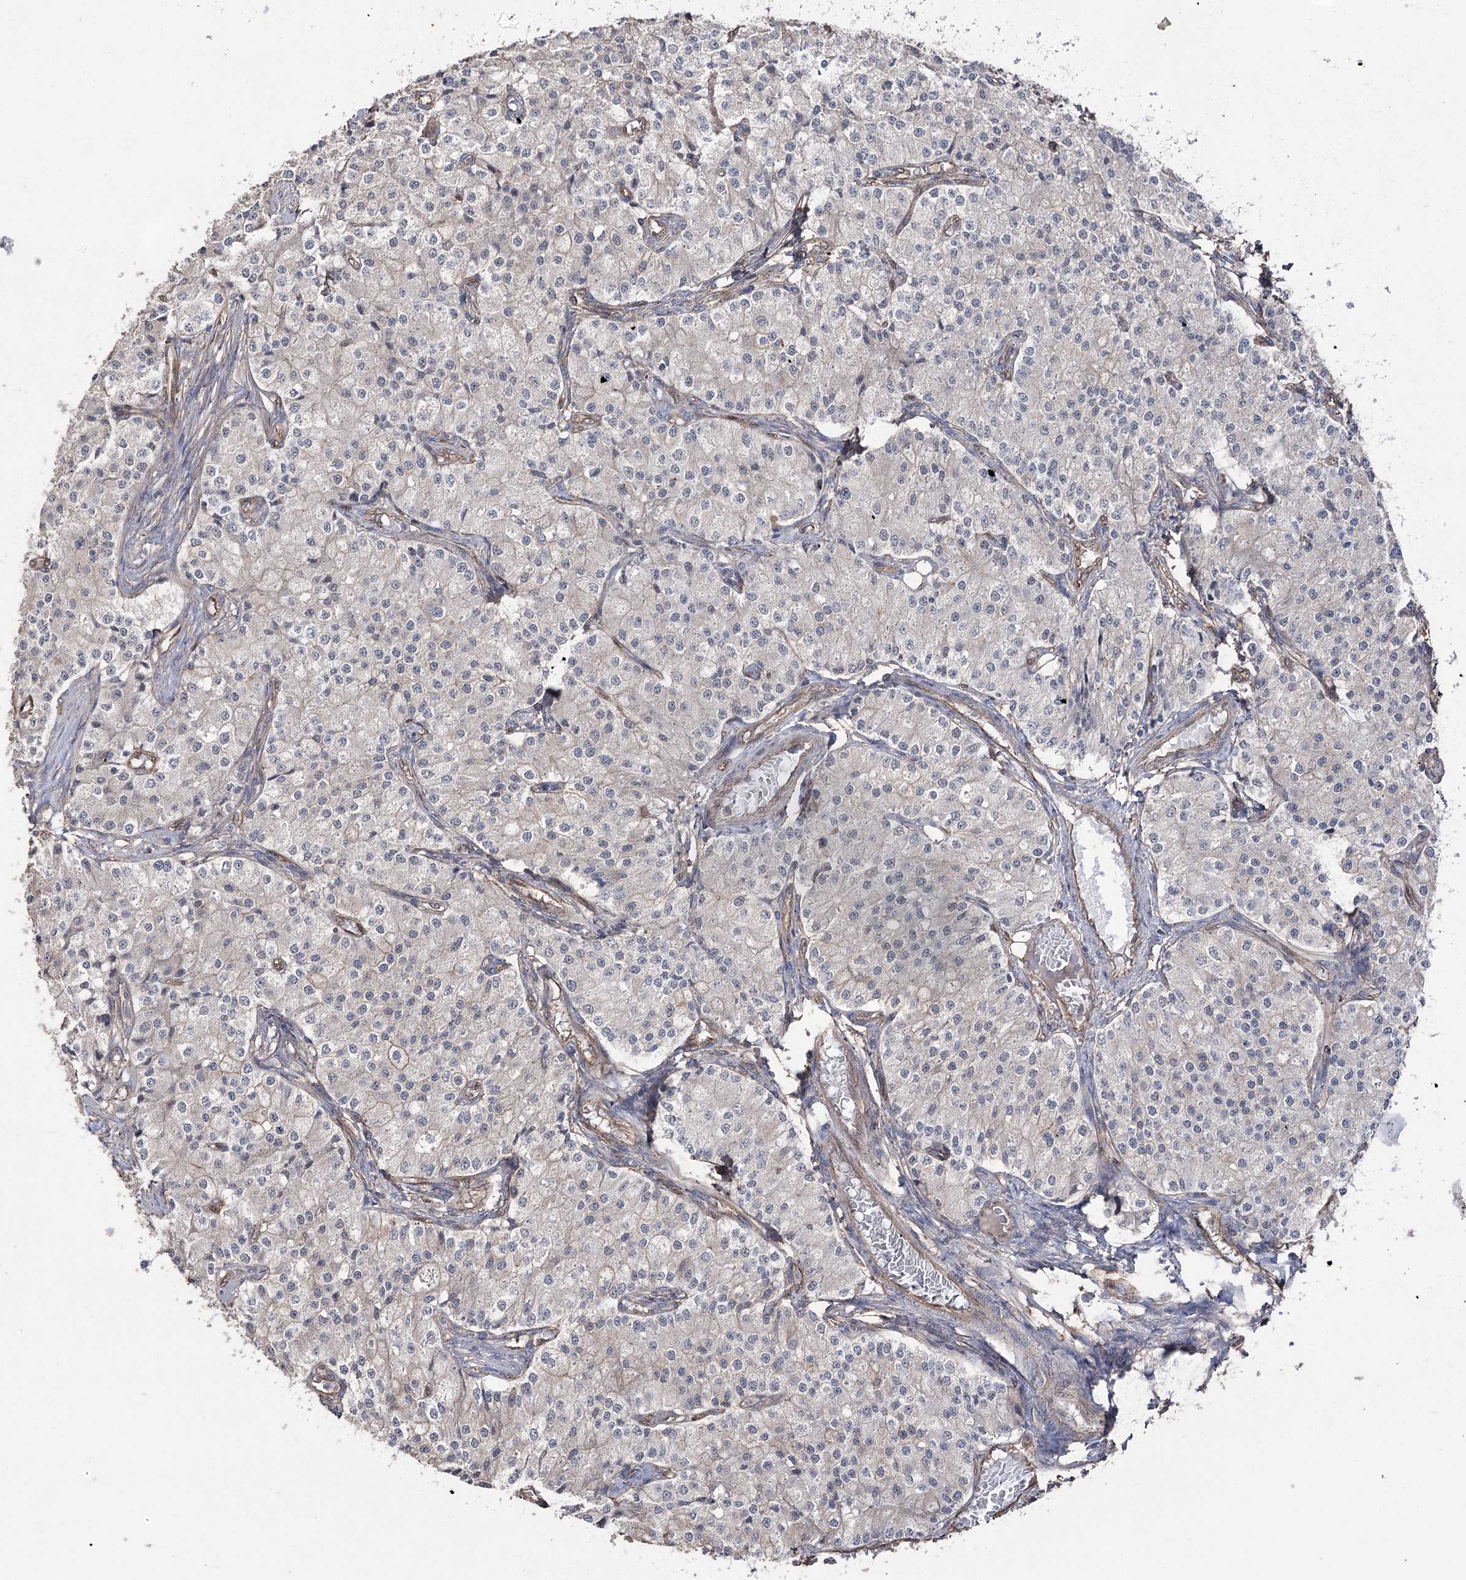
{"staining": {"intensity": "negative", "quantity": "none", "location": "none"}, "tissue": "carcinoid", "cell_type": "Tumor cells", "image_type": "cancer", "snomed": [{"axis": "morphology", "description": "Carcinoid, malignant, NOS"}, {"axis": "topography", "description": "Colon"}], "caption": "The IHC histopathology image has no significant expression in tumor cells of carcinoid tissue.", "gene": "FAM13B", "patient": {"sex": "female", "age": 52}}